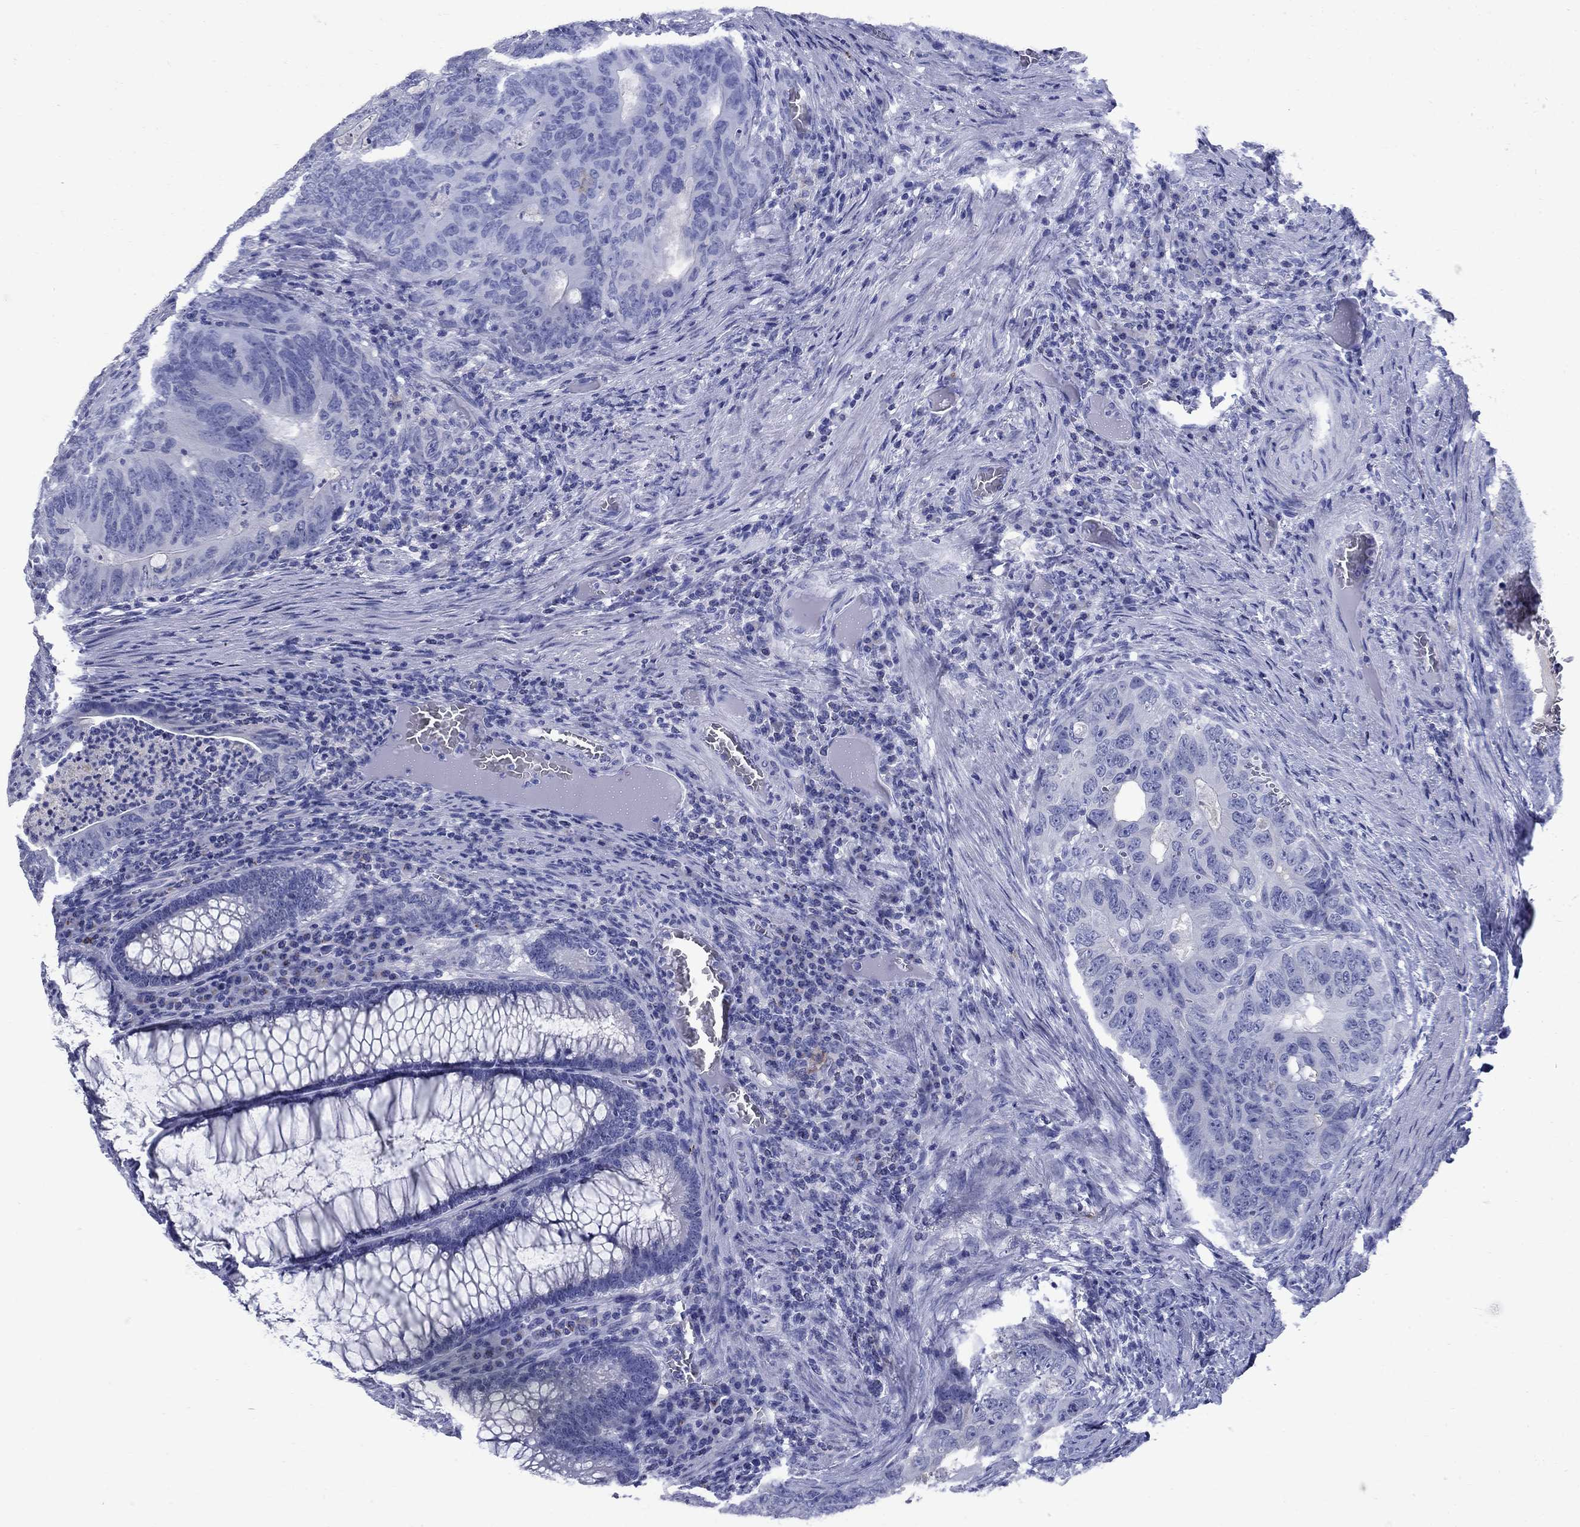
{"staining": {"intensity": "negative", "quantity": "none", "location": "none"}, "tissue": "colorectal cancer", "cell_type": "Tumor cells", "image_type": "cancer", "snomed": [{"axis": "morphology", "description": "Adenocarcinoma, NOS"}, {"axis": "topography", "description": "Colon"}], "caption": "A high-resolution micrograph shows immunohistochemistry (IHC) staining of colorectal cancer (adenocarcinoma), which shows no significant expression in tumor cells. (Brightfield microscopy of DAB immunohistochemistry at high magnification).", "gene": "CD1A", "patient": {"sex": "male", "age": 79}}